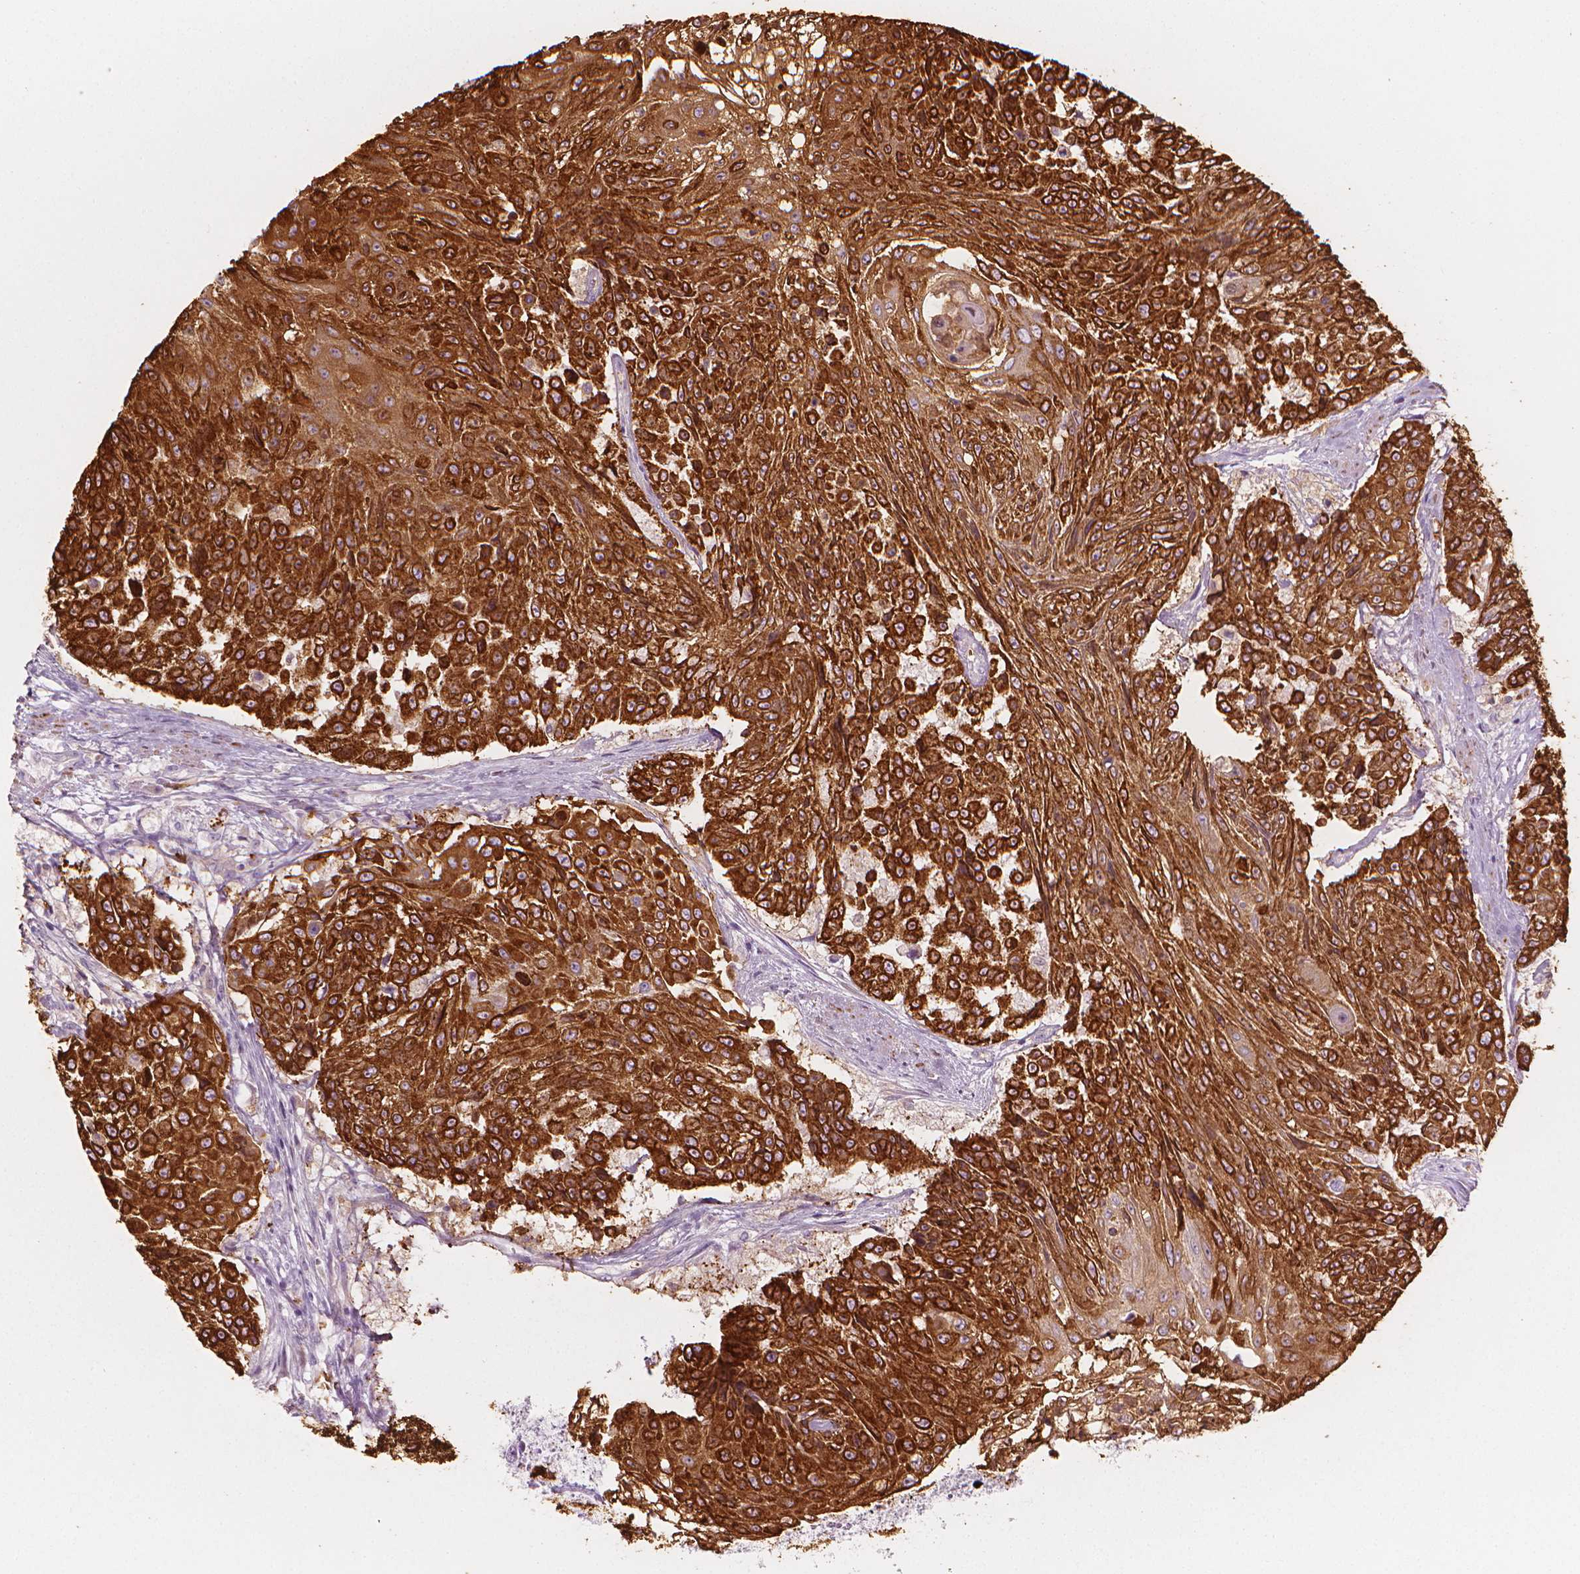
{"staining": {"intensity": "strong", "quantity": ">75%", "location": "cytoplasmic/membranous"}, "tissue": "urothelial cancer", "cell_type": "Tumor cells", "image_type": "cancer", "snomed": [{"axis": "morphology", "description": "Urothelial carcinoma, High grade"}, {"axis": "topography", "description": "Urinary bladder"}], "caption": "A micrograph of urothelial cancer stained for a protein demonstrates strong cytoplasmic/membranous brown staining in tumor cells. (DAB = brown stain, brightfield microscopy at high magnification).", "gene": "CES1", "patient": {"sex": "female", "age": 63}}